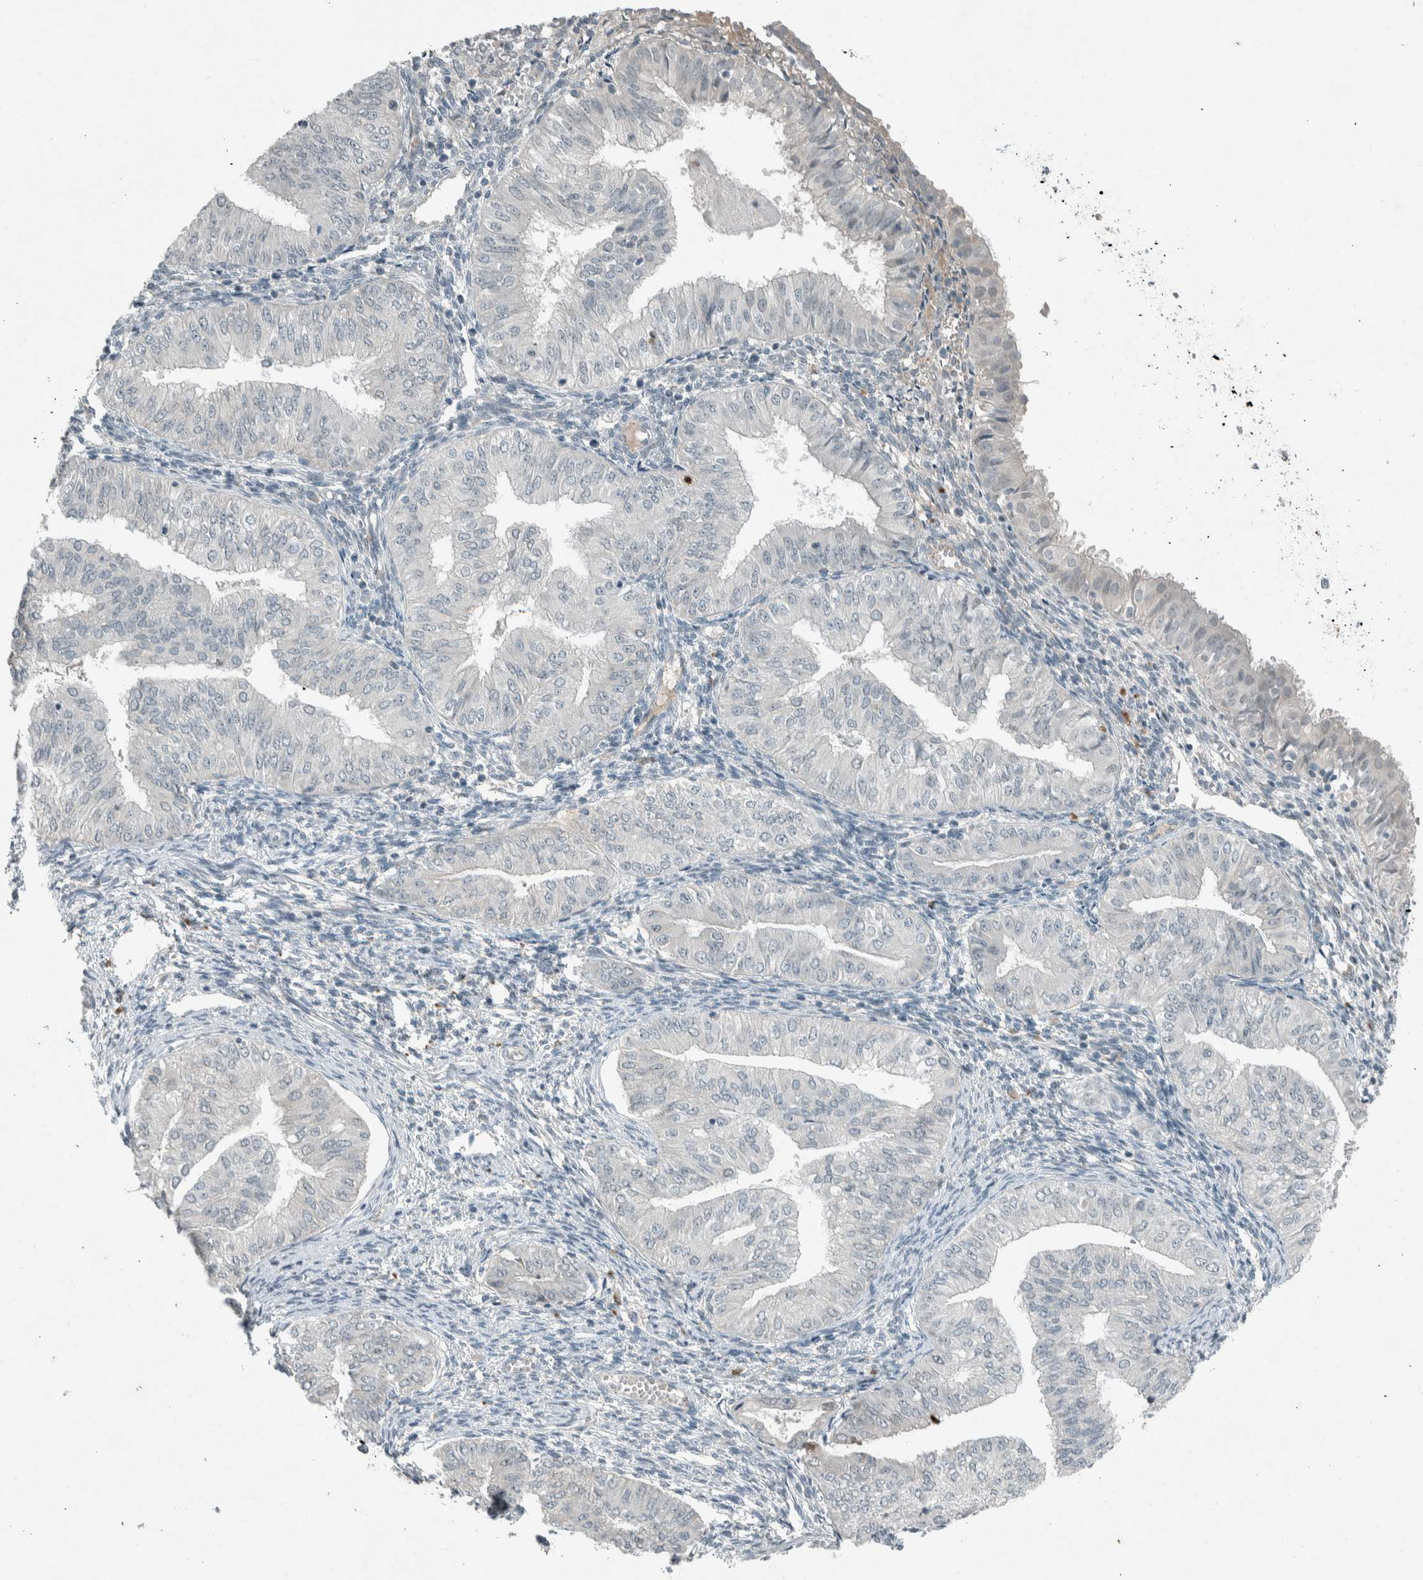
{"staining": {"intensity": "negative", "quantity": "none", "location": "none"}, "tissue": "endometrial cancer", "cell_type": "Tumor cells", "image_type": "cancer", "snomed": [{"axis": "morphology", "description": "Normal tissue, NOS"}, {"axis": "morphology", "description": "Adenocarcinoma, NOS"}, {"axis": "topography", "description": "Endometrium"}], "caption": "Human endometrial cancer stained for a protein using IHC exhibits no staining in tumor cells.", "gene": "CERCAM", "patient": {"sex": "female", "age": 53}}